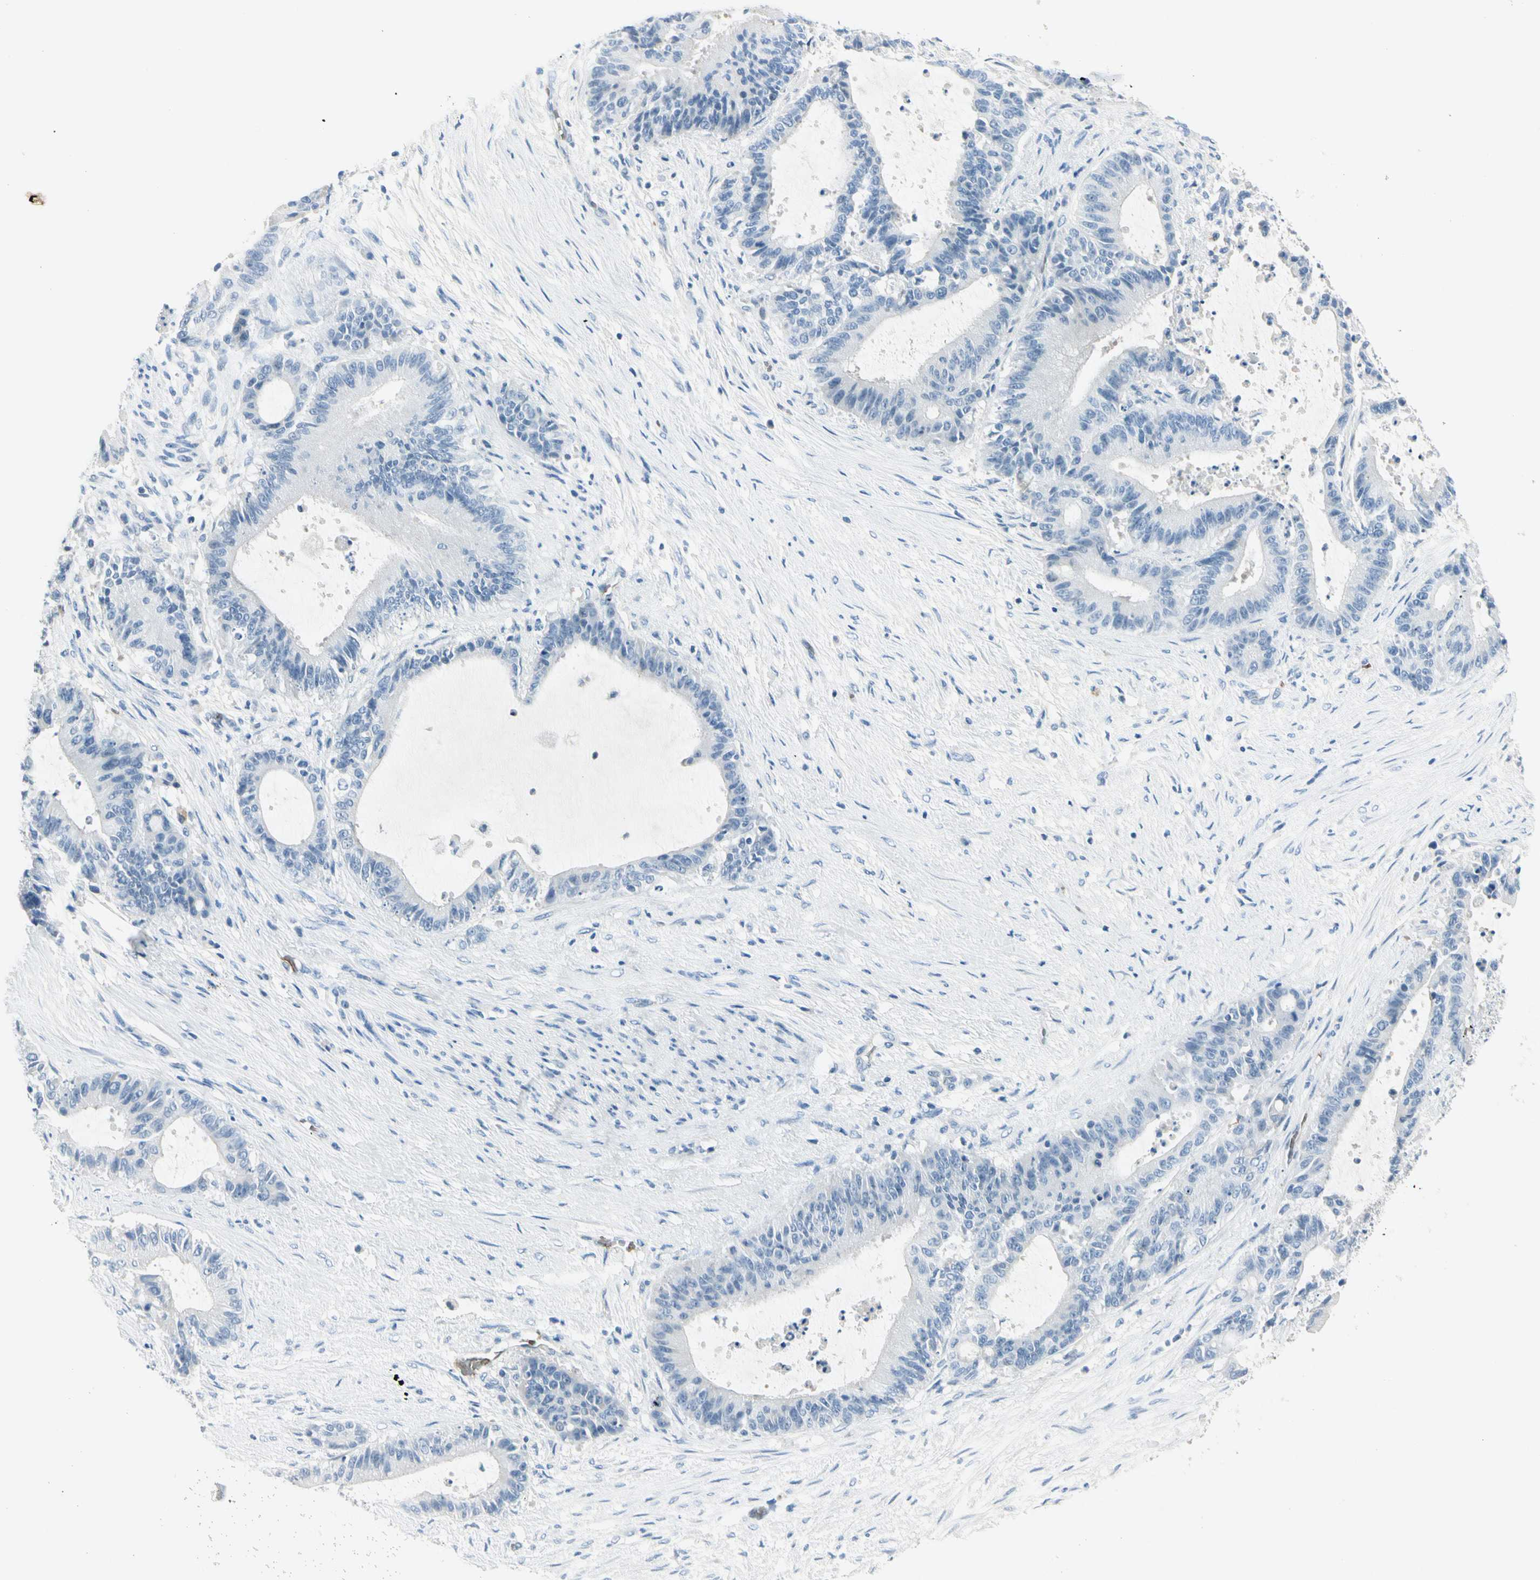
{"staining": {"intensity": "negative", "quantity": "none", "location": "none"}, "tissue": "liver cancer", "cell_type": "Tumor cells", "image_type": "cancer", "snomed": [{"axis": "morphology", "description": "Cholangiocarcinoma"}, {"axis": "topography", "description": "Liver"}], "caption": "There is no significant expression in tumor cells of liver cholangiocarcinoma.", "gene": "CA1", "patient": {"sex": "female", "age": 73}}